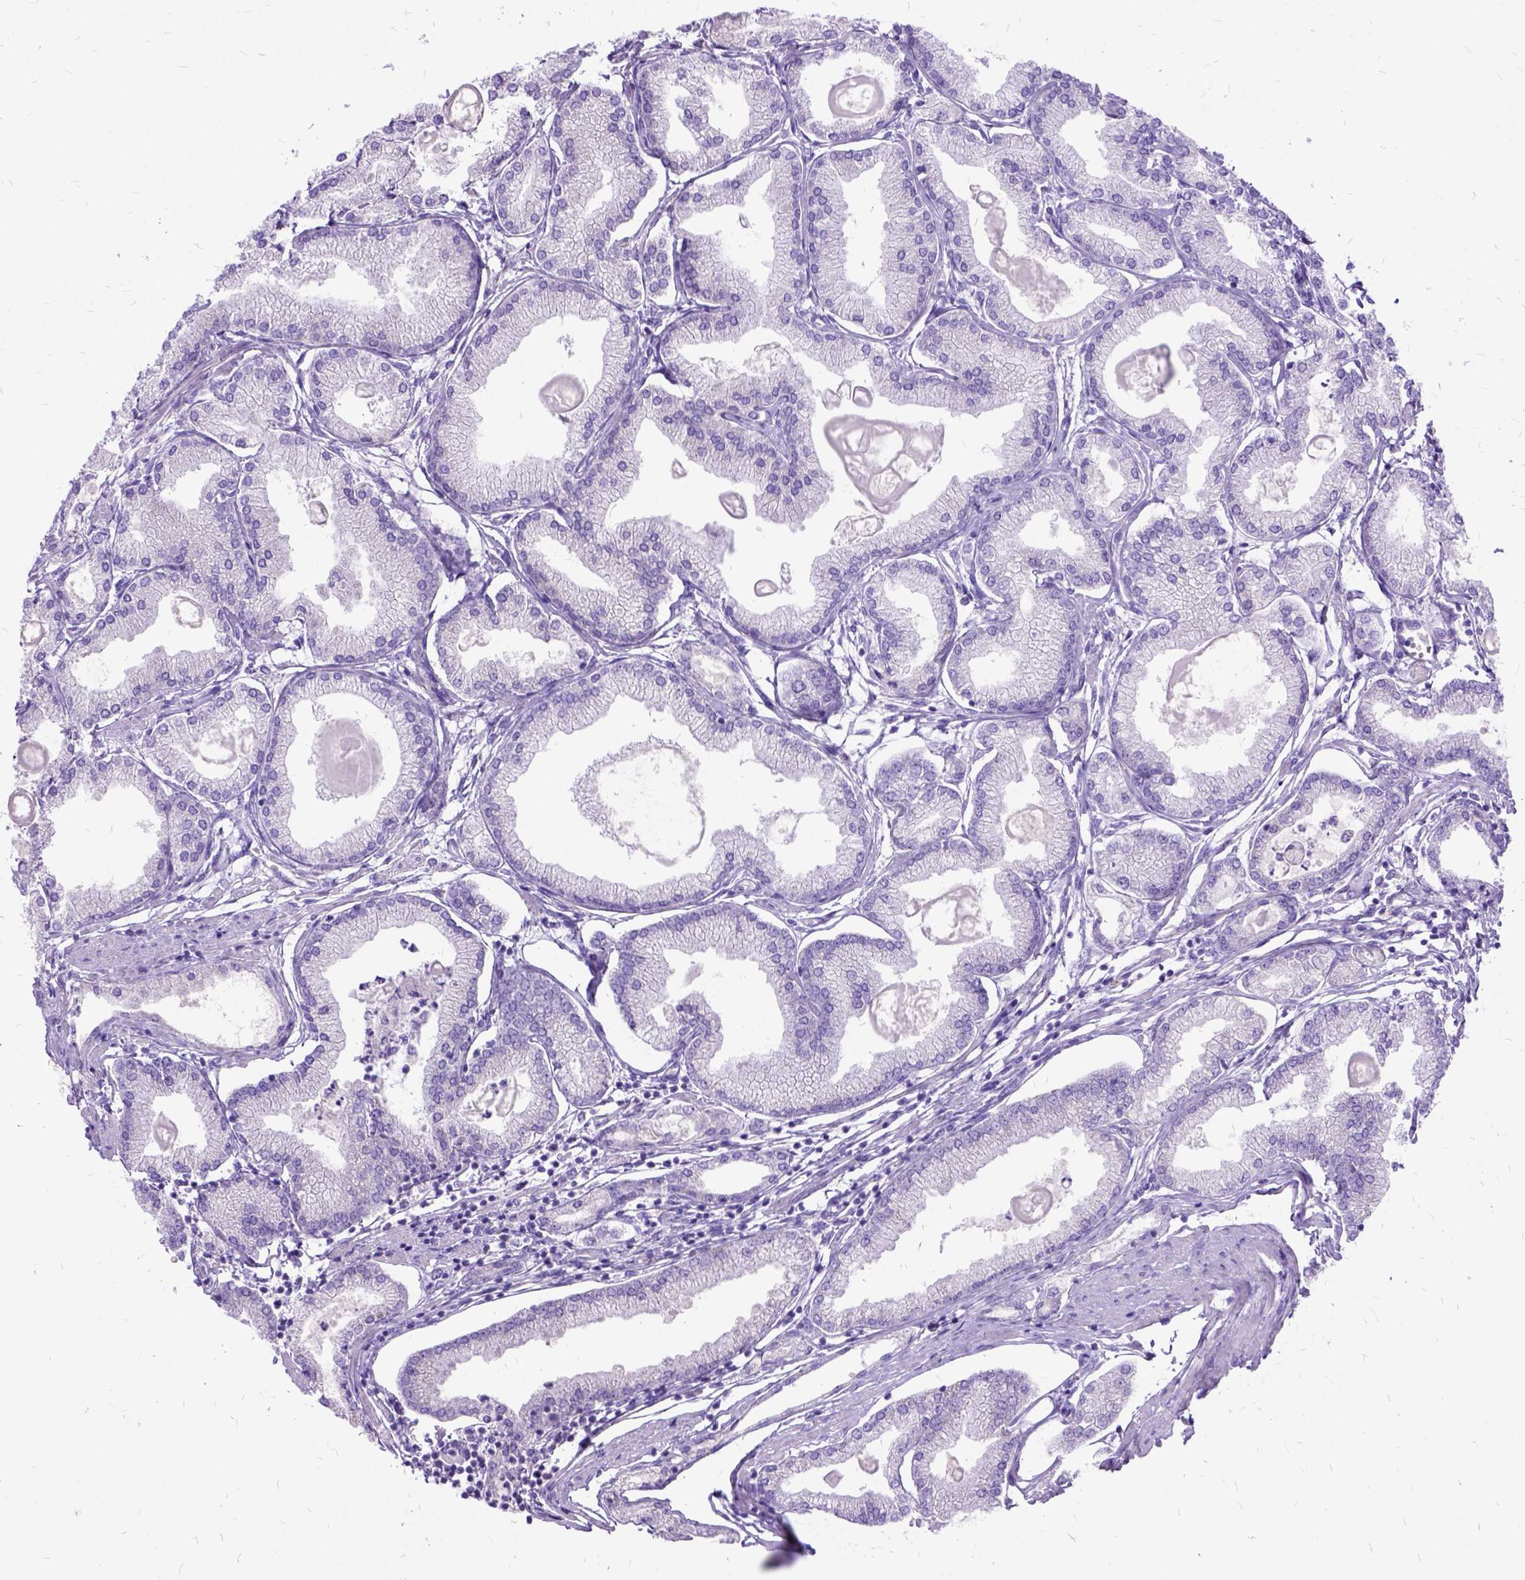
{"staining": {"intensity": "negative", "quantity": "none", "location": "none"}, "tissue": "prostate cancer", "cell_type": "Tumor cells", "image_type": "cancer", "snomed": [{"axis": "morphology", "description": "Adenocarcinoma, High grade"}, {"axis": "topography", "description": "Prostate"}], "caption": "Image shows no protein staining in tumor cells of prostate cancer (high-grade adenocarcinoma) tissue.", "gene": "CTAG2", "patient": {"sex": "male", "age": 68}}